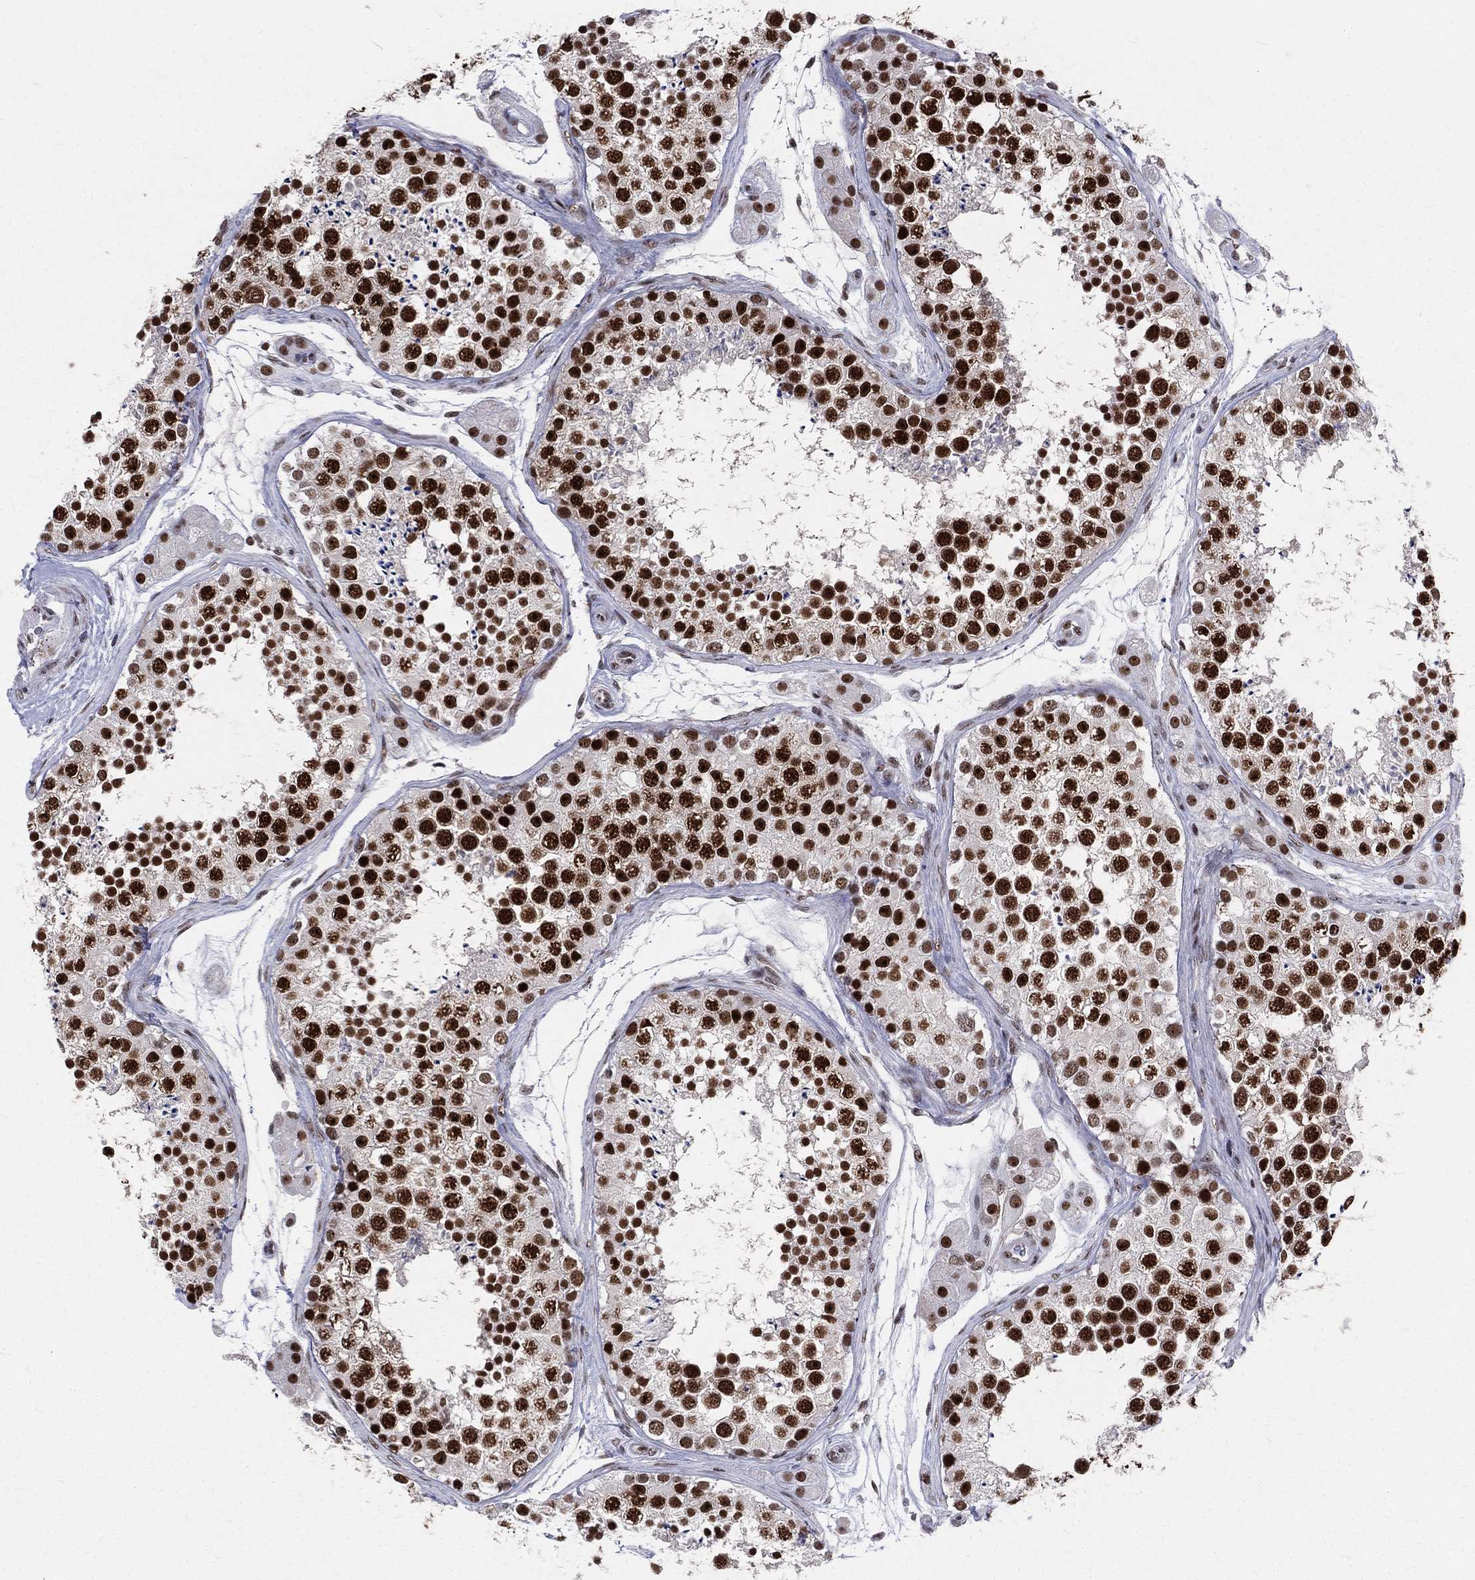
{"staining": {"intensity": "strong", "quantity": ">75%", "location": "nuclear"}, "tissue": "testis", "cell_type": "Cells in seminiferous ducts", "image_type": "normal", "snomed": [{"axis": "morphology", "description": "Normal tissue, NOS"}, {"axis": "topography", "description": "Testis"}], "caption": "A high-resolution photomicrograph shows immunohistochemistry (IHC) staining of normal testis, which displays strong nuclear staining in about >75% of cells in seminiferous ducts. (DAB IHC with brightfield microscopy, high magnification).", "gene": "CDK7", "patient": {"sex": "male", "age": 41}}